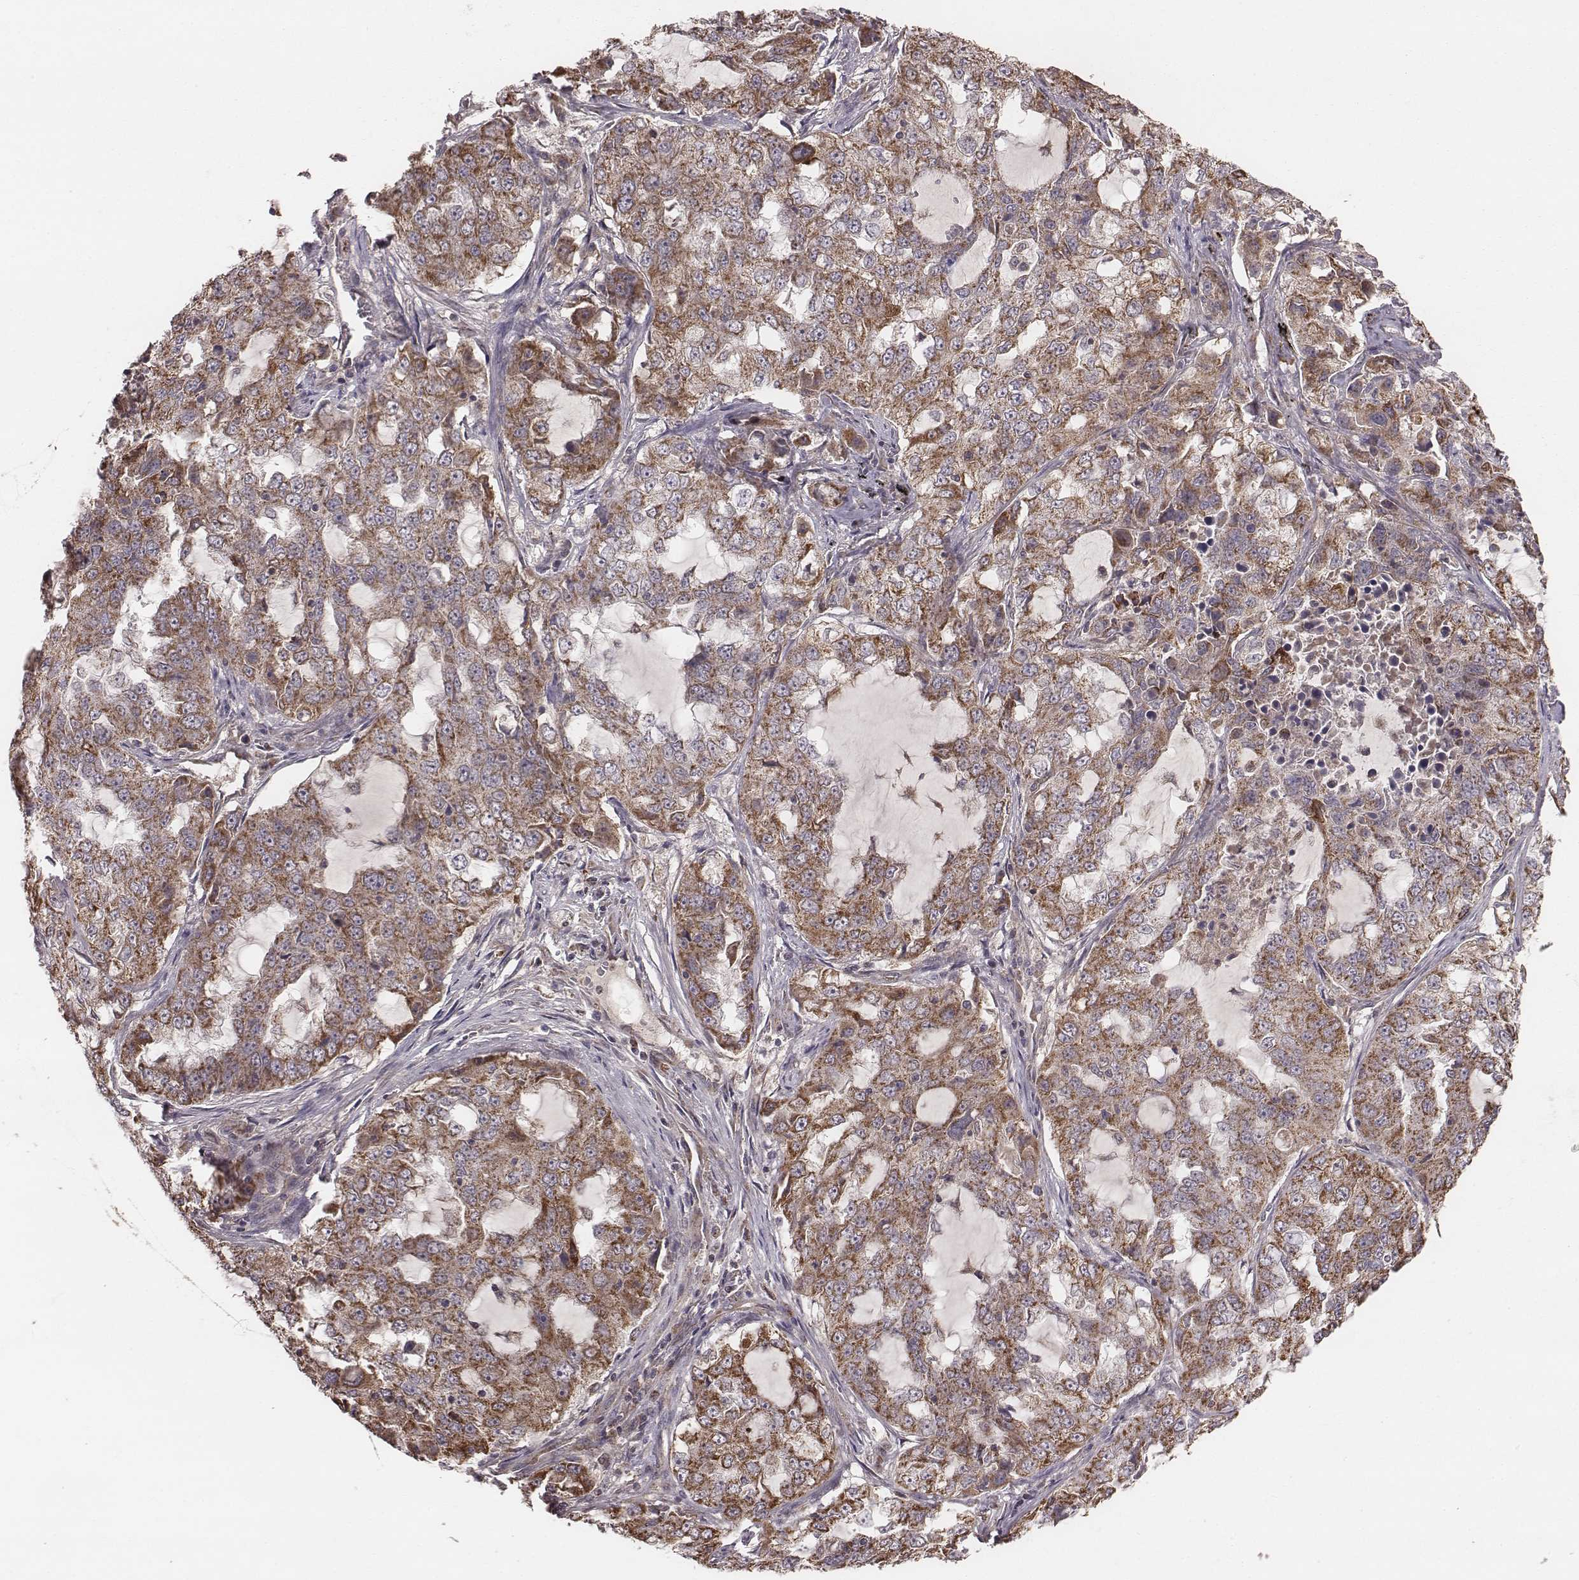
{"staining": {"intensity": "moderate", "quantity": ">75%", "location": "cytoplasmic/membranous"}, "tissue": "lung cancer", "cell_type": "Tumor cells", "image_type": "cancer", "snomed": [{"axis": "morphology", "description": "Adenocarcinoma, NOS"}, {"axis": "topography", "description": "Lung"}], "caption": "An image showing moderate cytoplasmic/membranous positivity in approximately >75% of tumor cells in lung cancer (adenocarcinoma), as visualized by brown immunohistochemical staining.", "gene": "PDCD2L", "patient": {"sex": "female", "age": 61}}